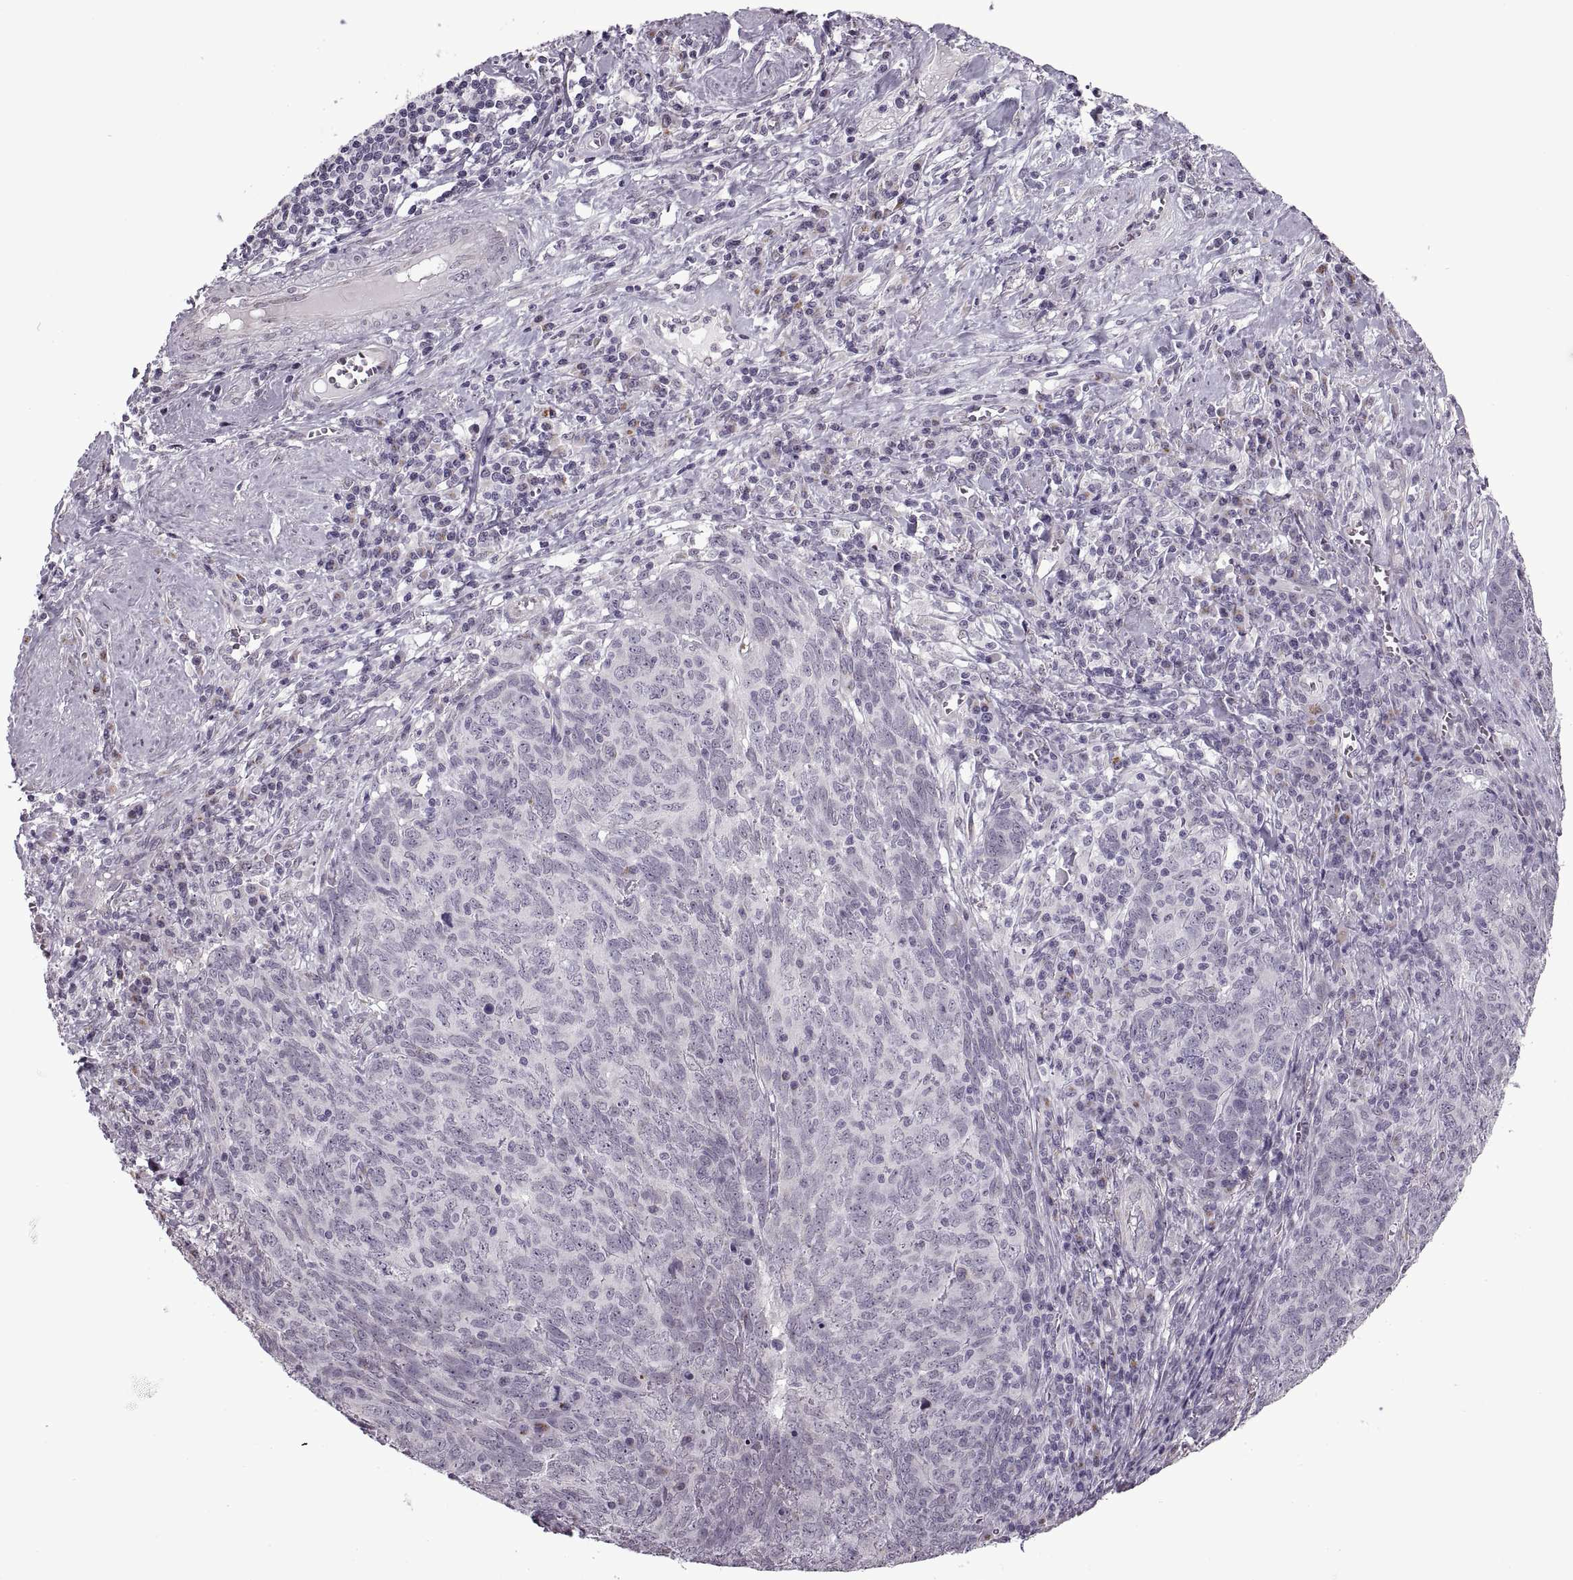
{"staining": {"intensity": "negative", "quantity": "none", "location": "none"}, "tissue": "skin cancer", "cell_type": "Tumor cells", "image_type": "cancer", "snomed": [{"axis": "morphology", "description": "Squamous cell carcinoma, NOS"}, {"axis": "topography", "description": "Skin"}, {"axis": "topography", "description": "Anal"}], "caption": "Tumor cells show no significant positivity in skin cancer. (DAB (3,3'-diaminobenzidine) IHC with hematoxylin counter stain).", "gene": "PRSS37", "patient": {"sex": "female", "age": 51}}